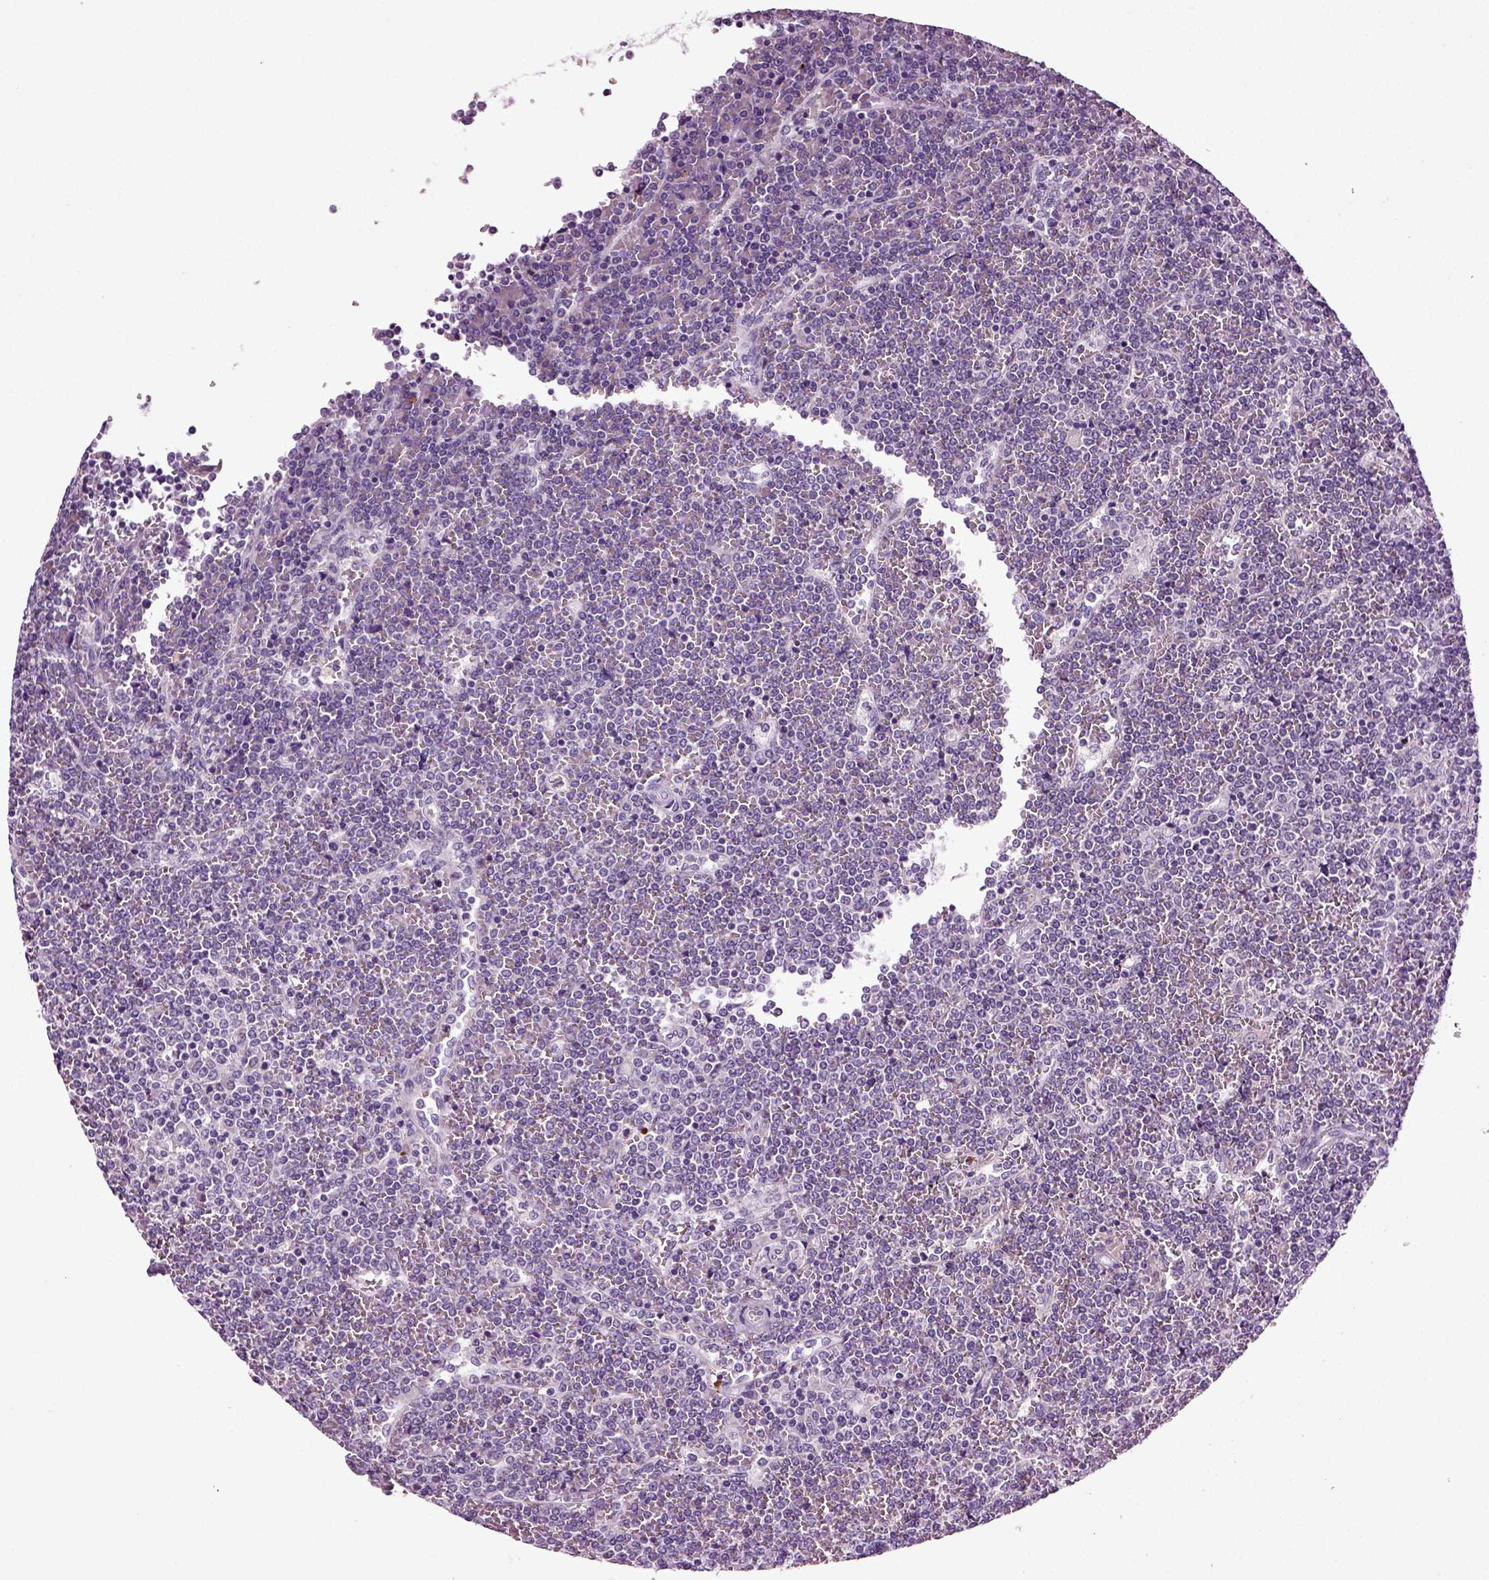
{"staining": {"intensity": "negative", "quantity": "none", "location": "none"}, "tissue": "lymphoma", "cell_type": "Tumor cells", "image_type": "cancer", "snomed": [{"axis": "morphology", "description": "Malignant lymphoma, non-Hodgkin's type, Low grade"}, {"axis": "topography", "description": "Spleen"}], "caption": "Protein analysis of low-grade malignant lymphoma, non-Hodgkin's type demonstrates no significant staining in tumor cells.", "gene": "SPATA17", "patient": {"sex": "female", "age": 19}}